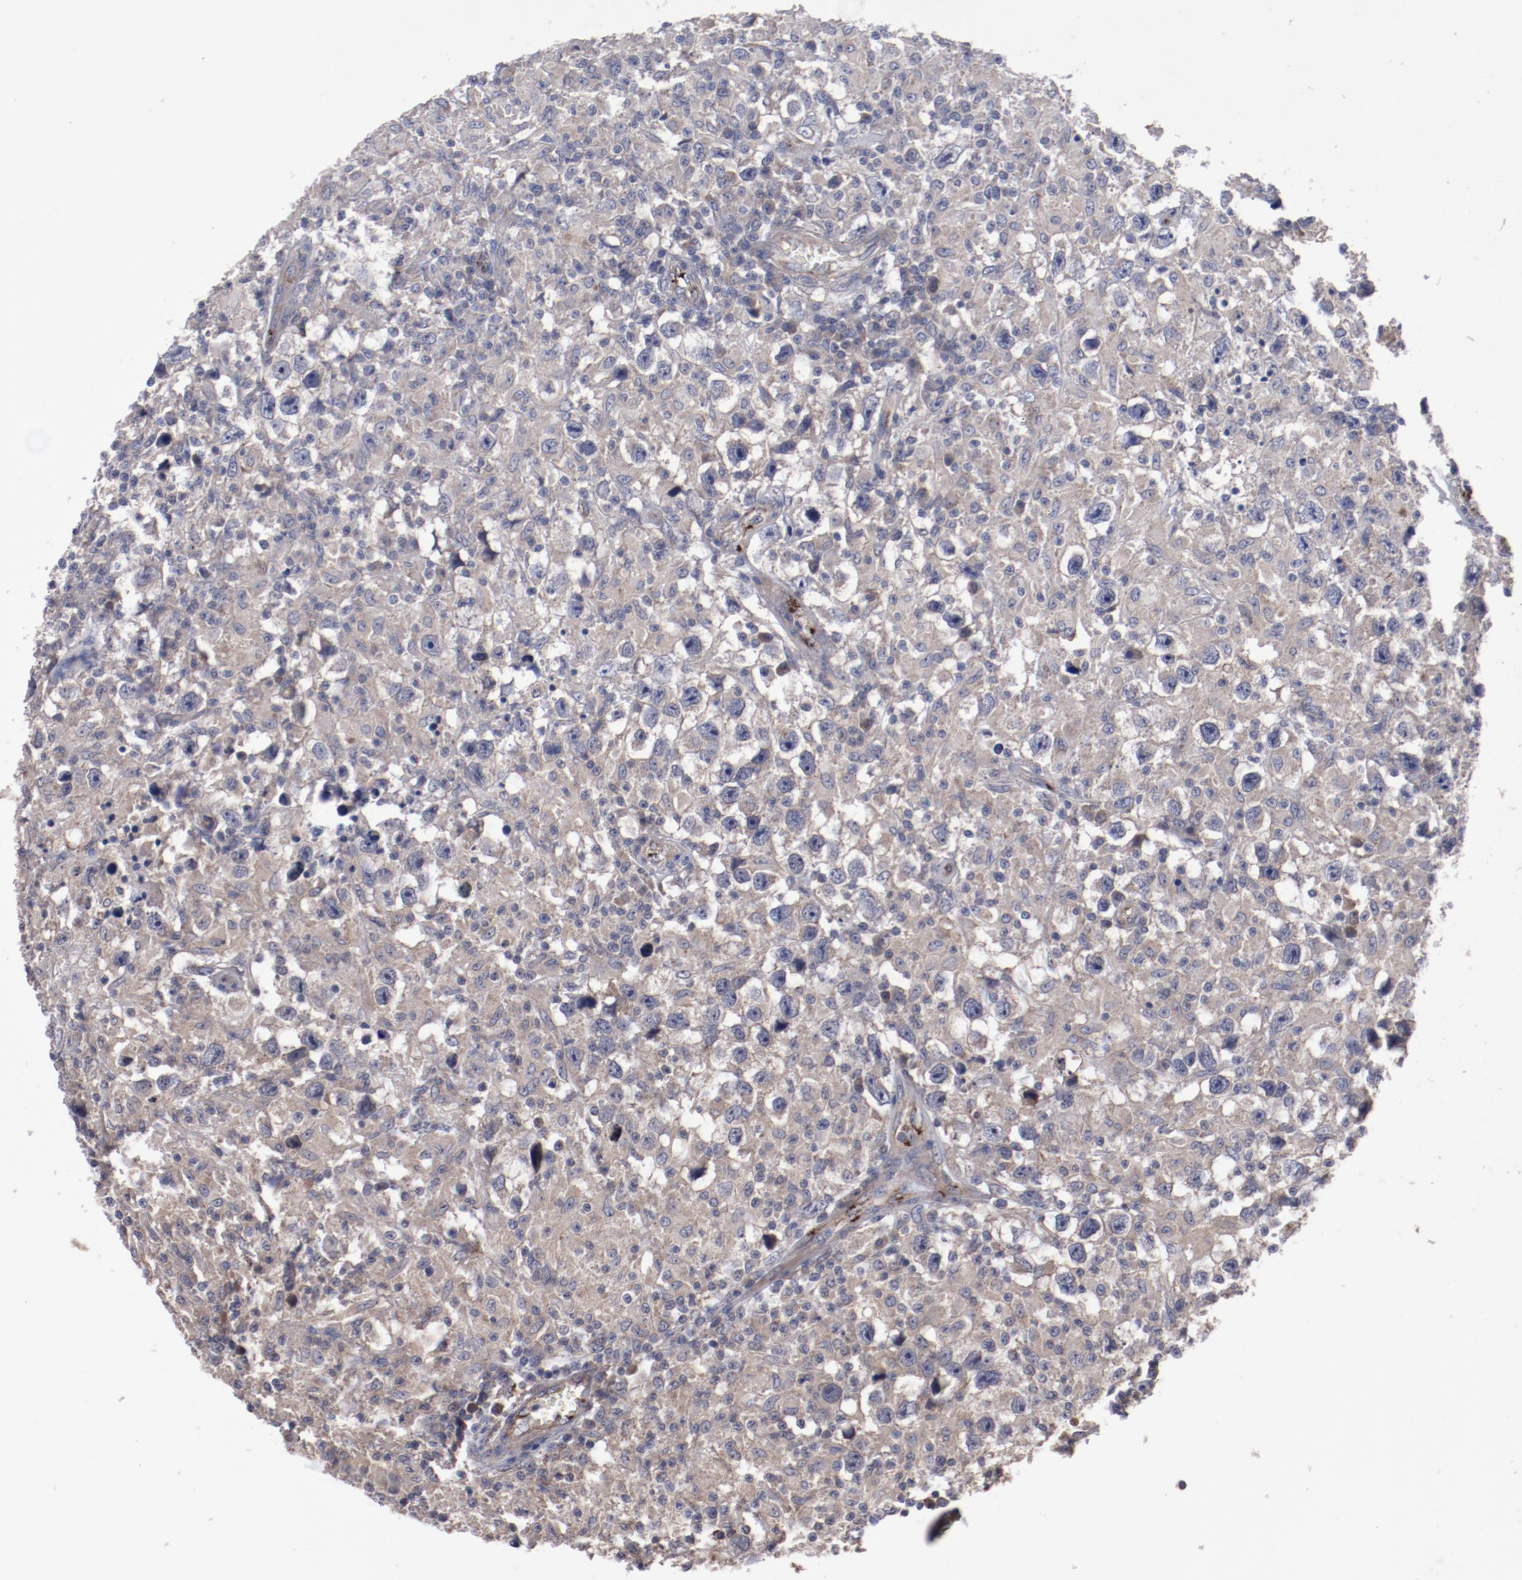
{"staining": {"intensity": "weak", "quantity": ">75%", "location": "cytoplasmic/membranous"}, "tissue": "testis cancer", "cell_type": "Tumor cells", "image_type": "cancer", "snomed": [{"axis": "morphology", "description": "Seminoma, NOS"}, {"axis": "topography", "description": "Testis"}], "caption": "Human seminoma (testis) stained for a protein (brown) shows weak cytoplasmic/membranous positive staining in about >75% of tumor cells.", "gene": "DIPK2B", "patient": {"sex": "male", "age": 34}}